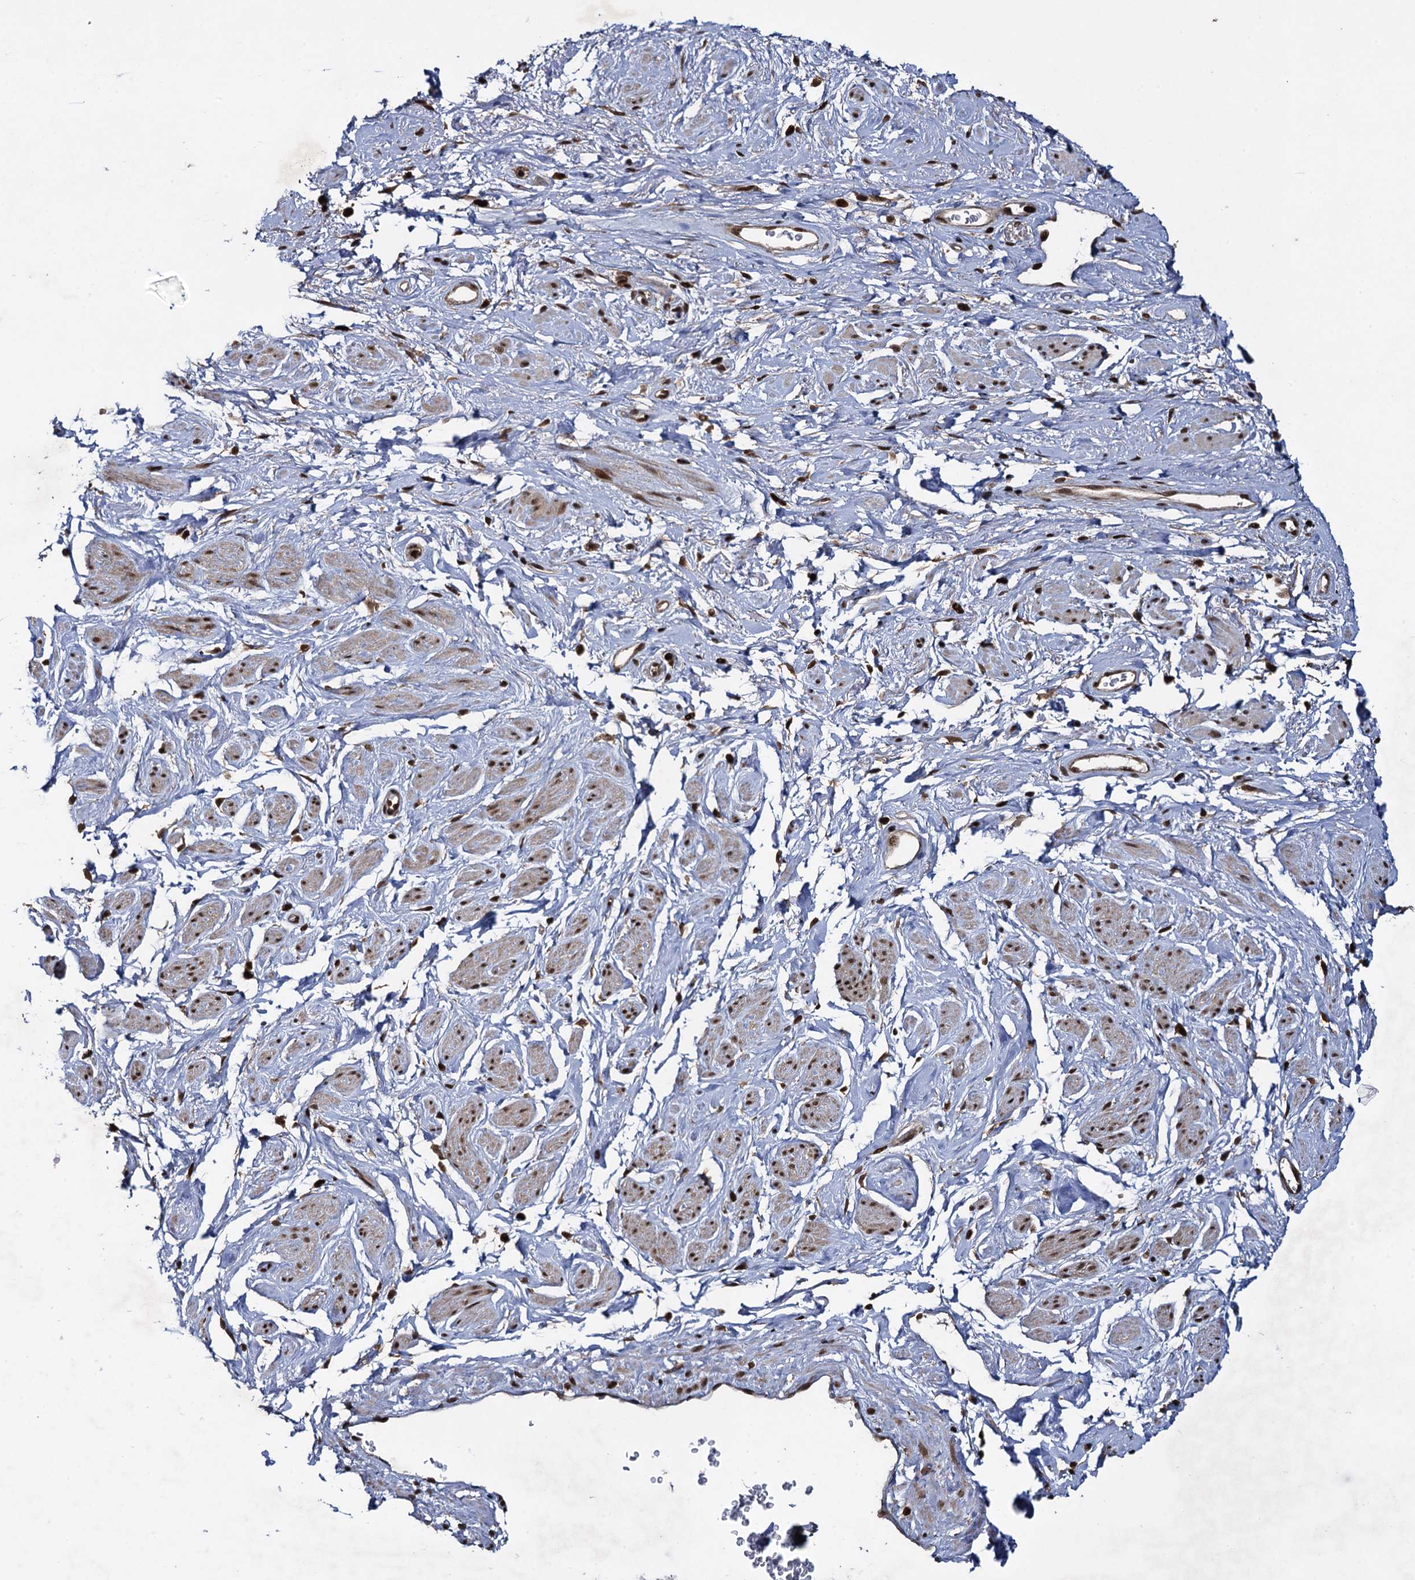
{"staining": {"intensity": "strong", "quantity": ">75%", "location": "cytoplasmic/membranous,nuclear"}, "tissue": "soft tissue", "cell_type": "Fibroblasts", "image_type": "normal", "snomed": [{"axis": "morphology", "description": "Normal tissue, NOS"}, {"axis": "morphology", "description": "Adenocarcinoma, NOS"}, {"axis": "topography", "description": "Rectum"}, {"axis": "topography", "description": "Vagina"}, {"axis": "topography", "description": "Peripheral nerve tissue"}], "caption": "A brown stain labels strong cytoplasmic/membranous,nuclear positivity of a protein in fibroblasts of normal soft tissue. (DAB IHC with brightfield microscopy, high magnification).", "gene": "ZNF169", "patient": {"sex": "female", "age": 71}}